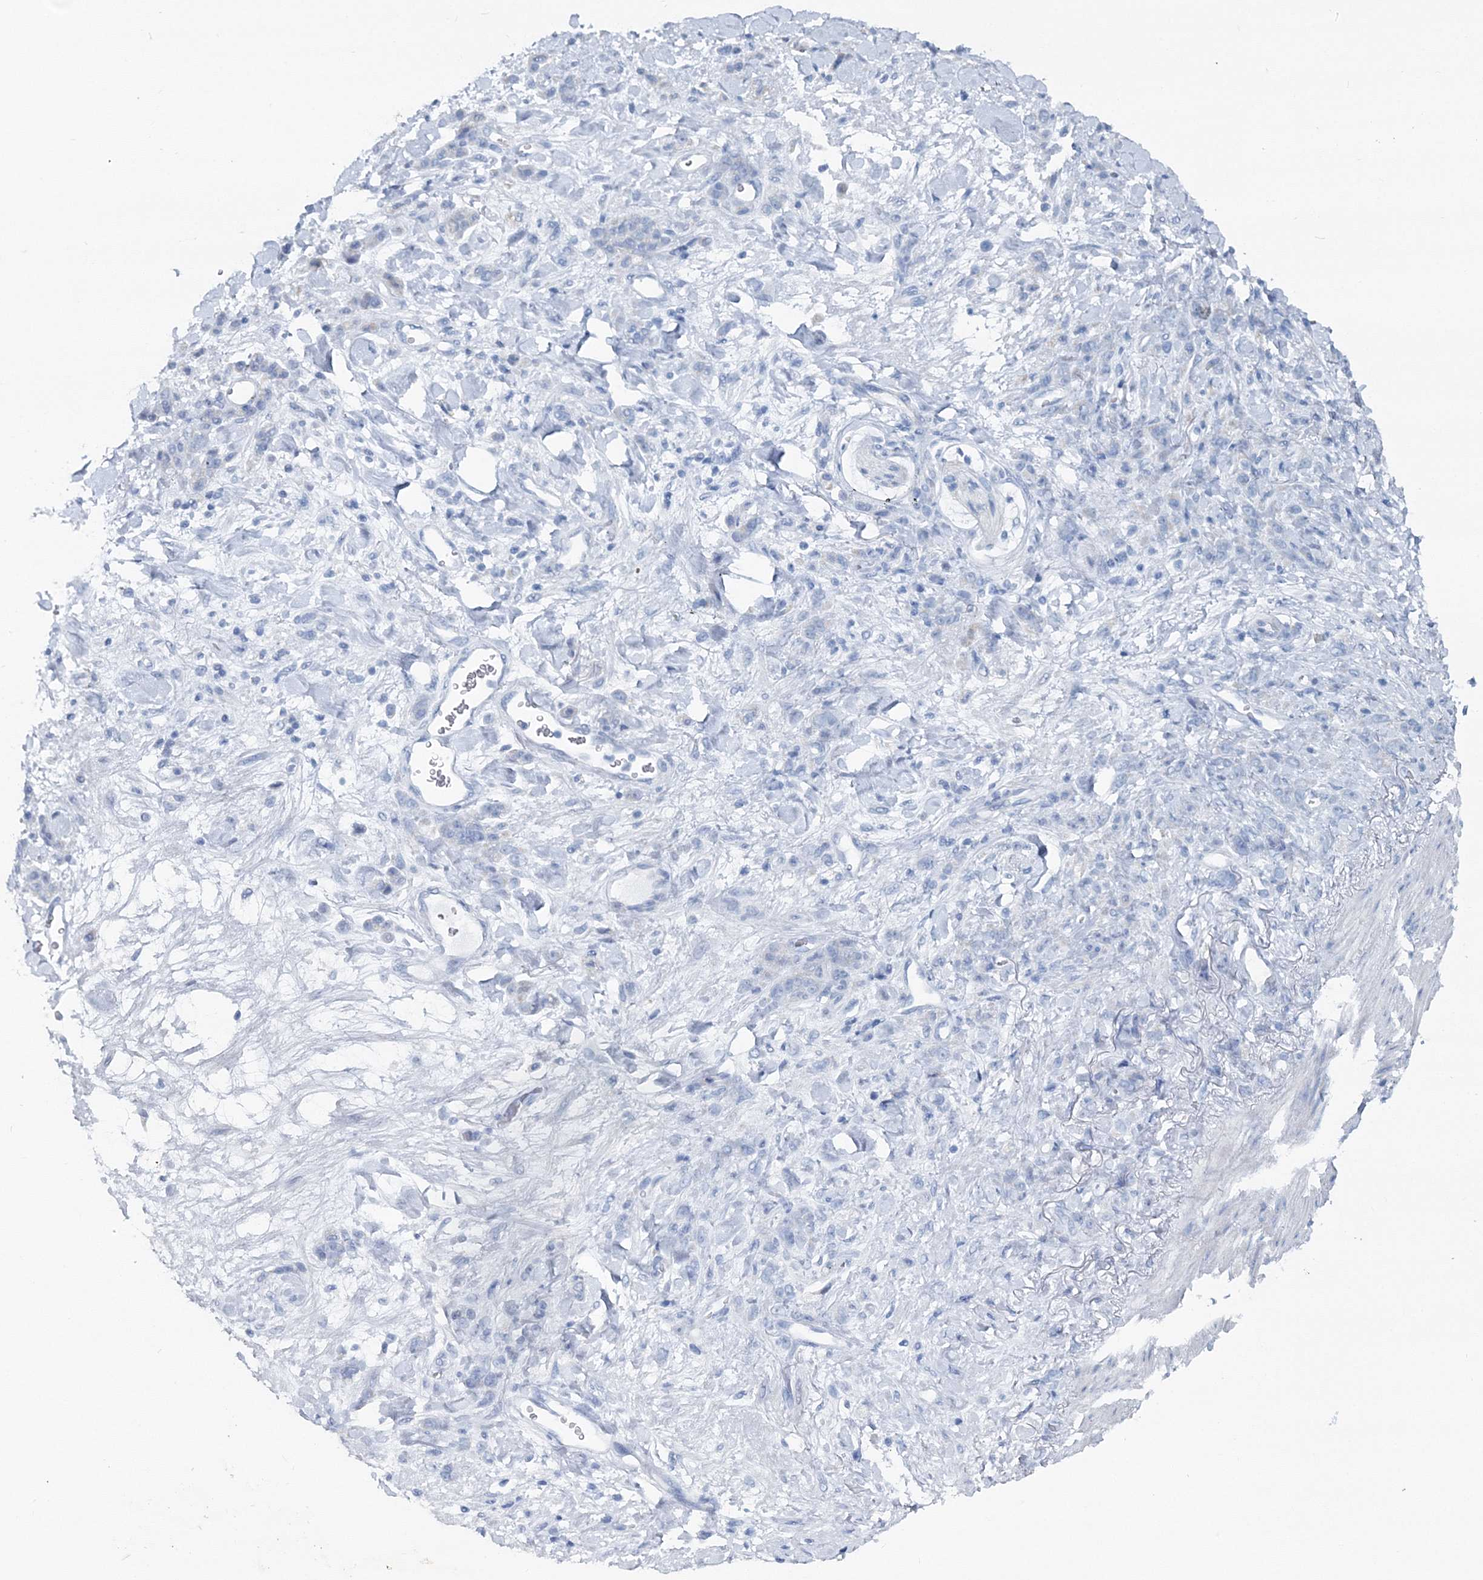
{"staining": {"intensity": "negative", "quantity": "none", "location": "none"}, "tissue": "stomach cancer", "cell_type": "Tumor cells", "image_type": "cancer", "snomed": [{"axis": "morphology", "description": "Normal tissue, NOS"}, {"axis": "morphology", "description": "Adenocarcinoma, NOS"}, {"axis": "topography", "description": "Stomach"}], "caption": "Tumor cells are negative for brown protein staining in stomach cancer (adenocarcinoma).", "gene": "GABARAPL2", "patient": {"sex": "male", "age": 82}}